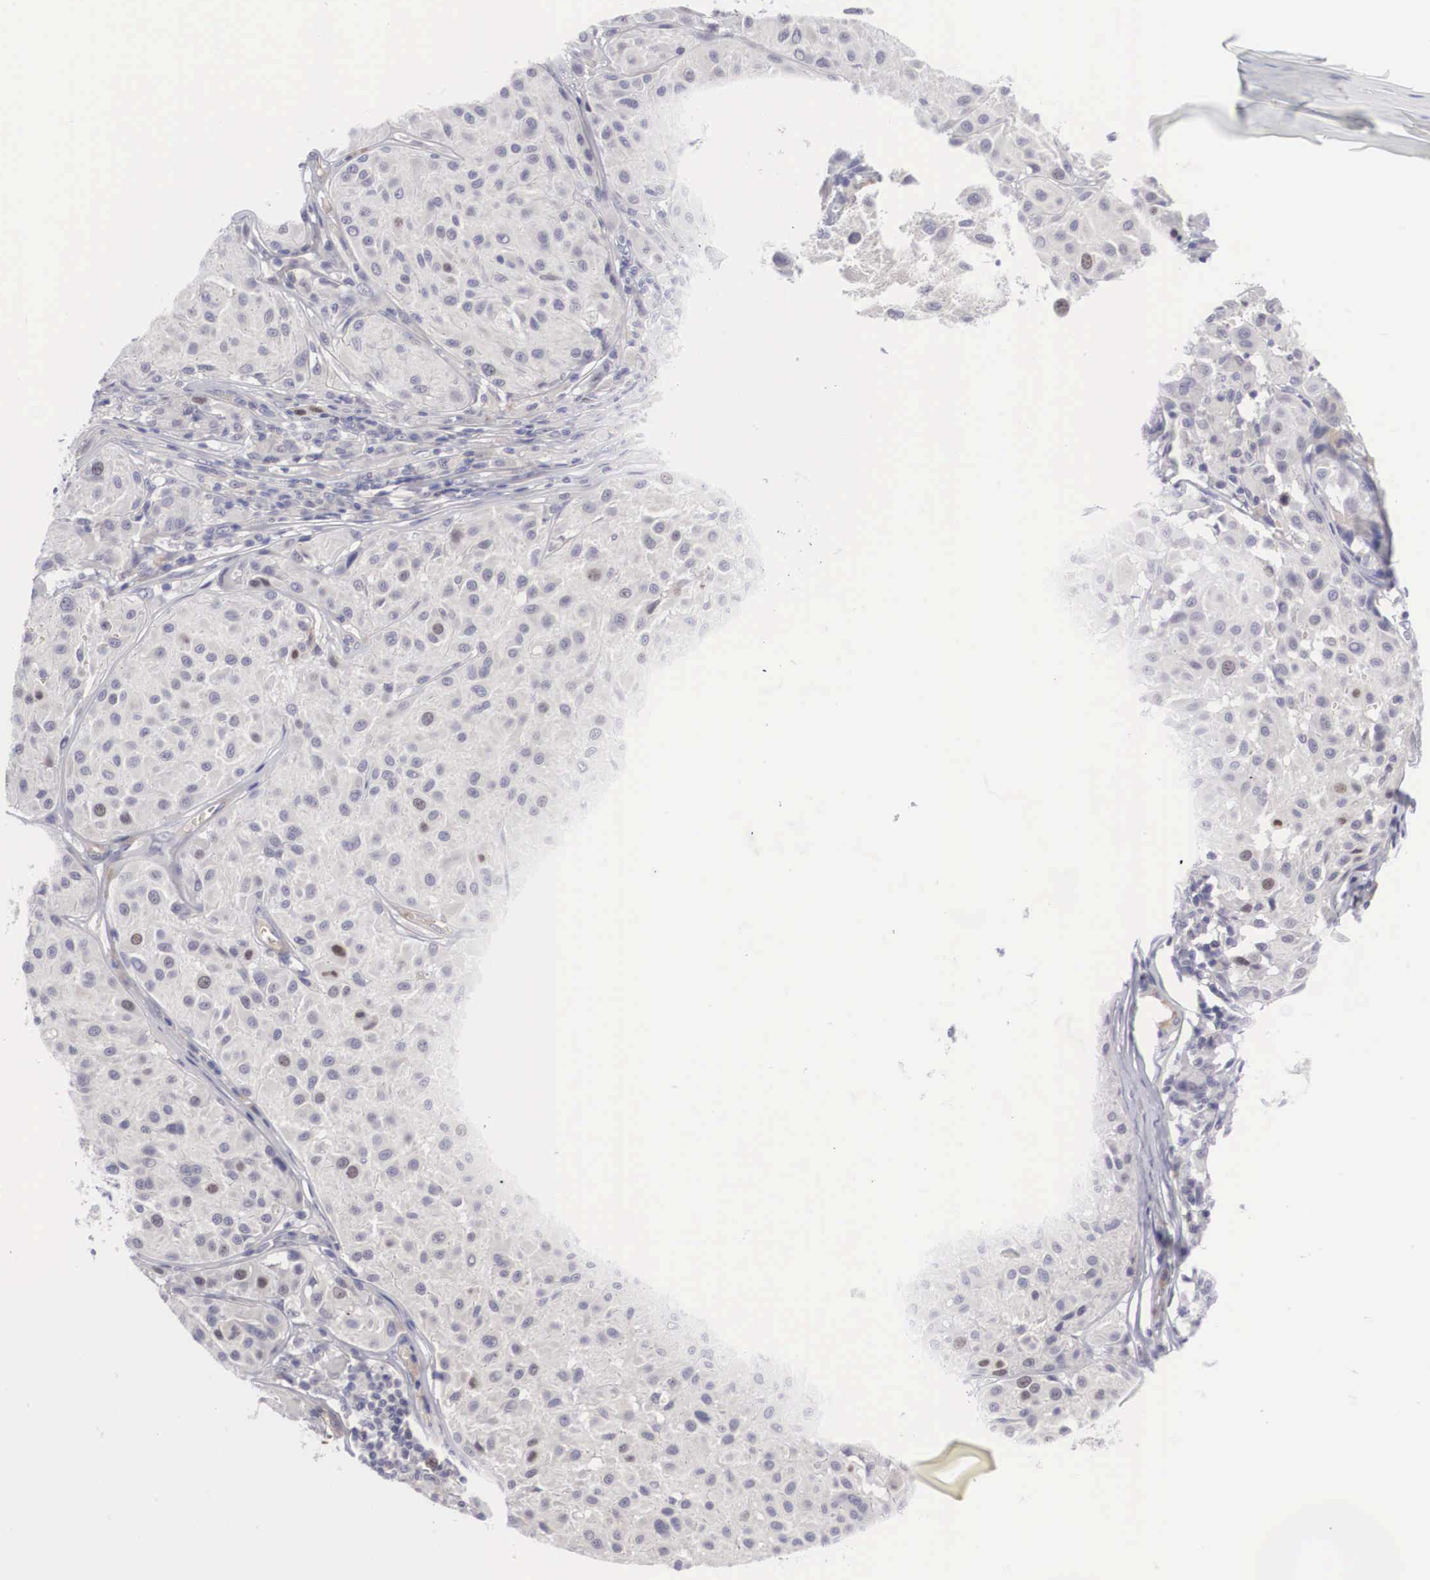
{"staining": {"intensity": "moderate", "quantity": "<25%", "location": "nuclear"}, "tissue": "melanoma", "cell_type": "Tumor cells", "image_type": "cancer", "snomed": [{"axis": "morphology", "description": "Malignant melanoma, NOS"}, {"axis": "topography", "description": "Skin"}], "caption": "Immunohistochemistry staining of malignant melanoma, which exhibits low levels of moderate nuclear expression in approximately <25% of tumor cells indicating moderate nuclear protein positivity. The staining was performed using DAB (3,3'-diaminobenzidine) (brown) for protein detection and nuclei were counterstained in hematoxylin (blue).", "gene": "MAST4", "patient": {"sex": "male", "age": 36}}